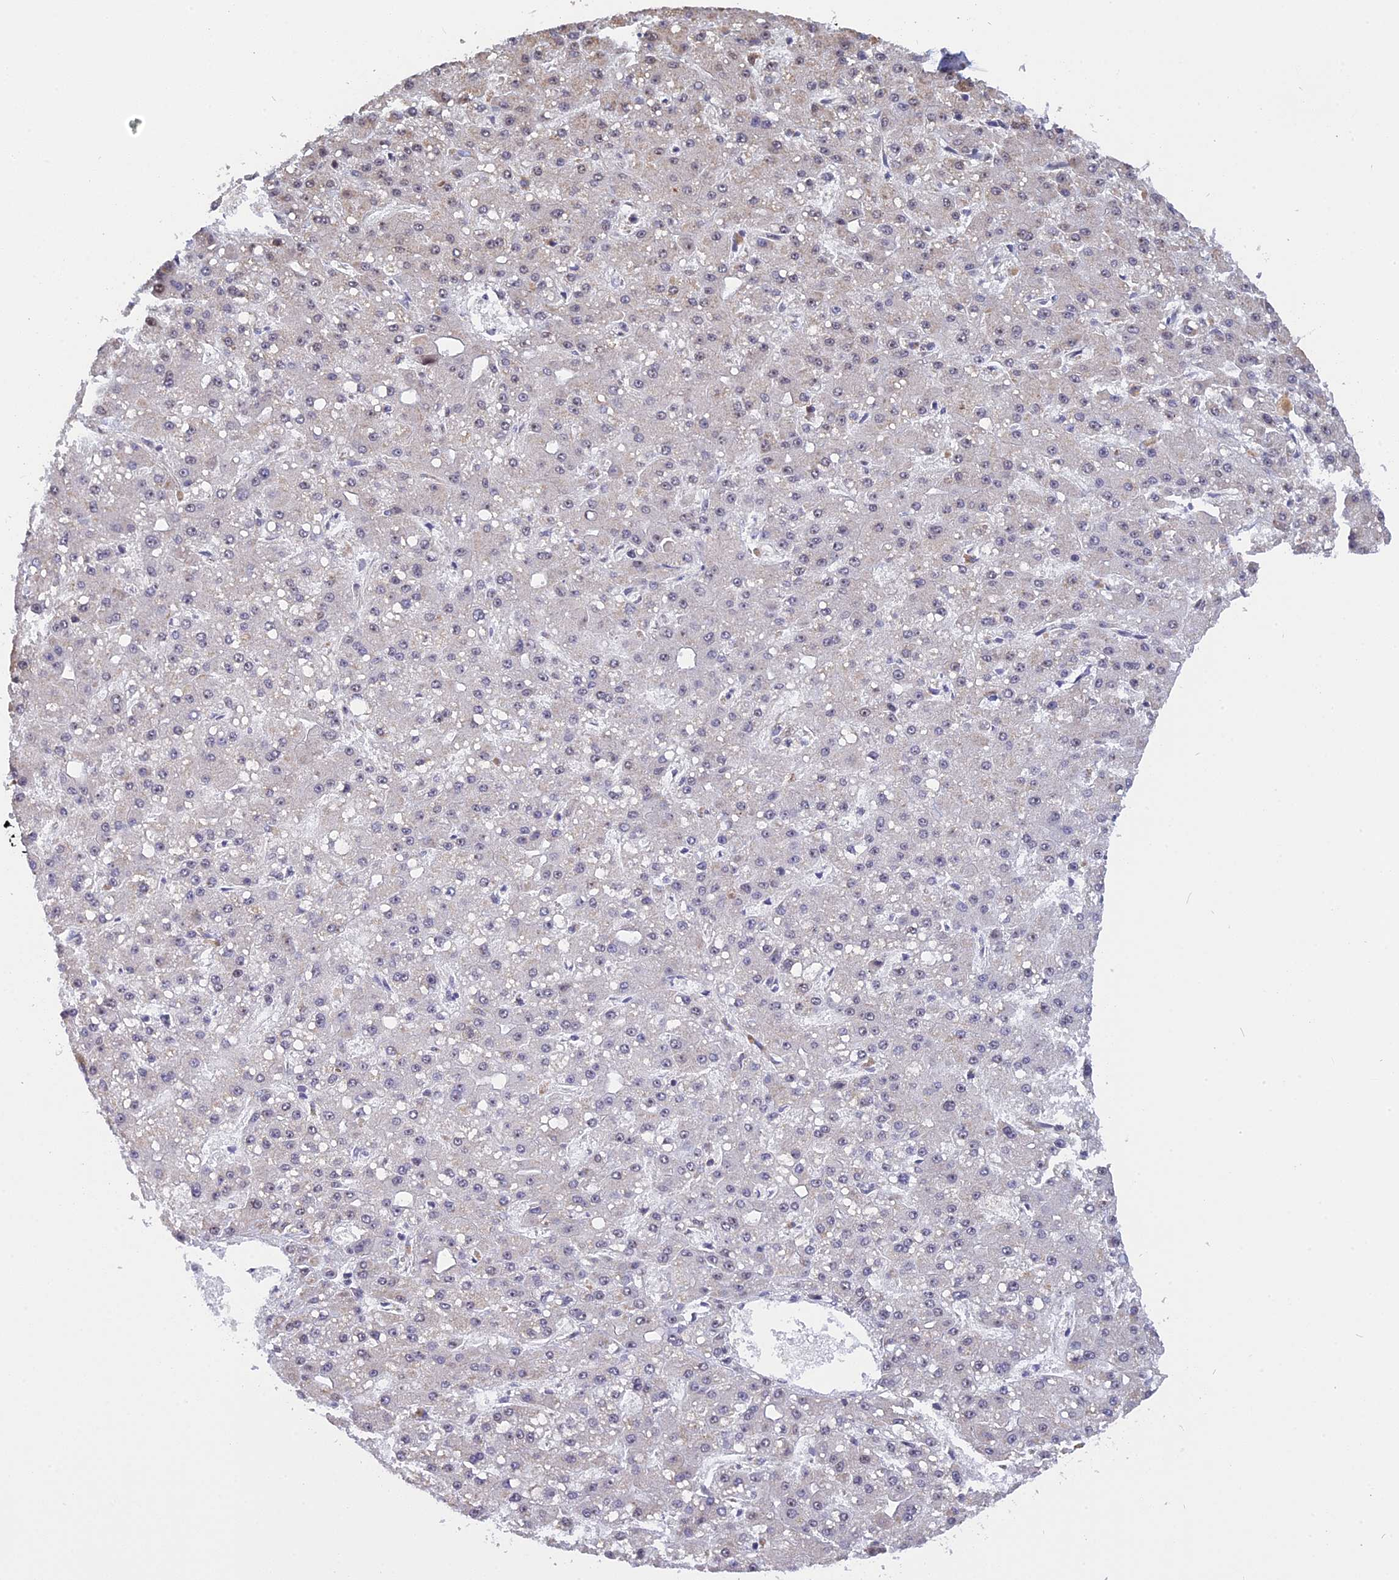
{"staining": {"intensity": "negative", "quantity": "none", "location": "none"}, "tissue": "liver cancer", "cell_type": "Tumor cells", "image_type": "cancer", "snomed": [{"axis": "morphology", "description": "Carcinoma, Hepatocellular, NOS"}, {"axis": "topography", "description": "Liver"}], "caption": "Immunohistochemical staining of liver hepatocellular carcinoma exhibits no significant staining in tumor cells. (DAB immunohistochemistry with hematoxylin counter stain).", "gene": "MGA", "patient": {"sex": "male", "age": 67}}